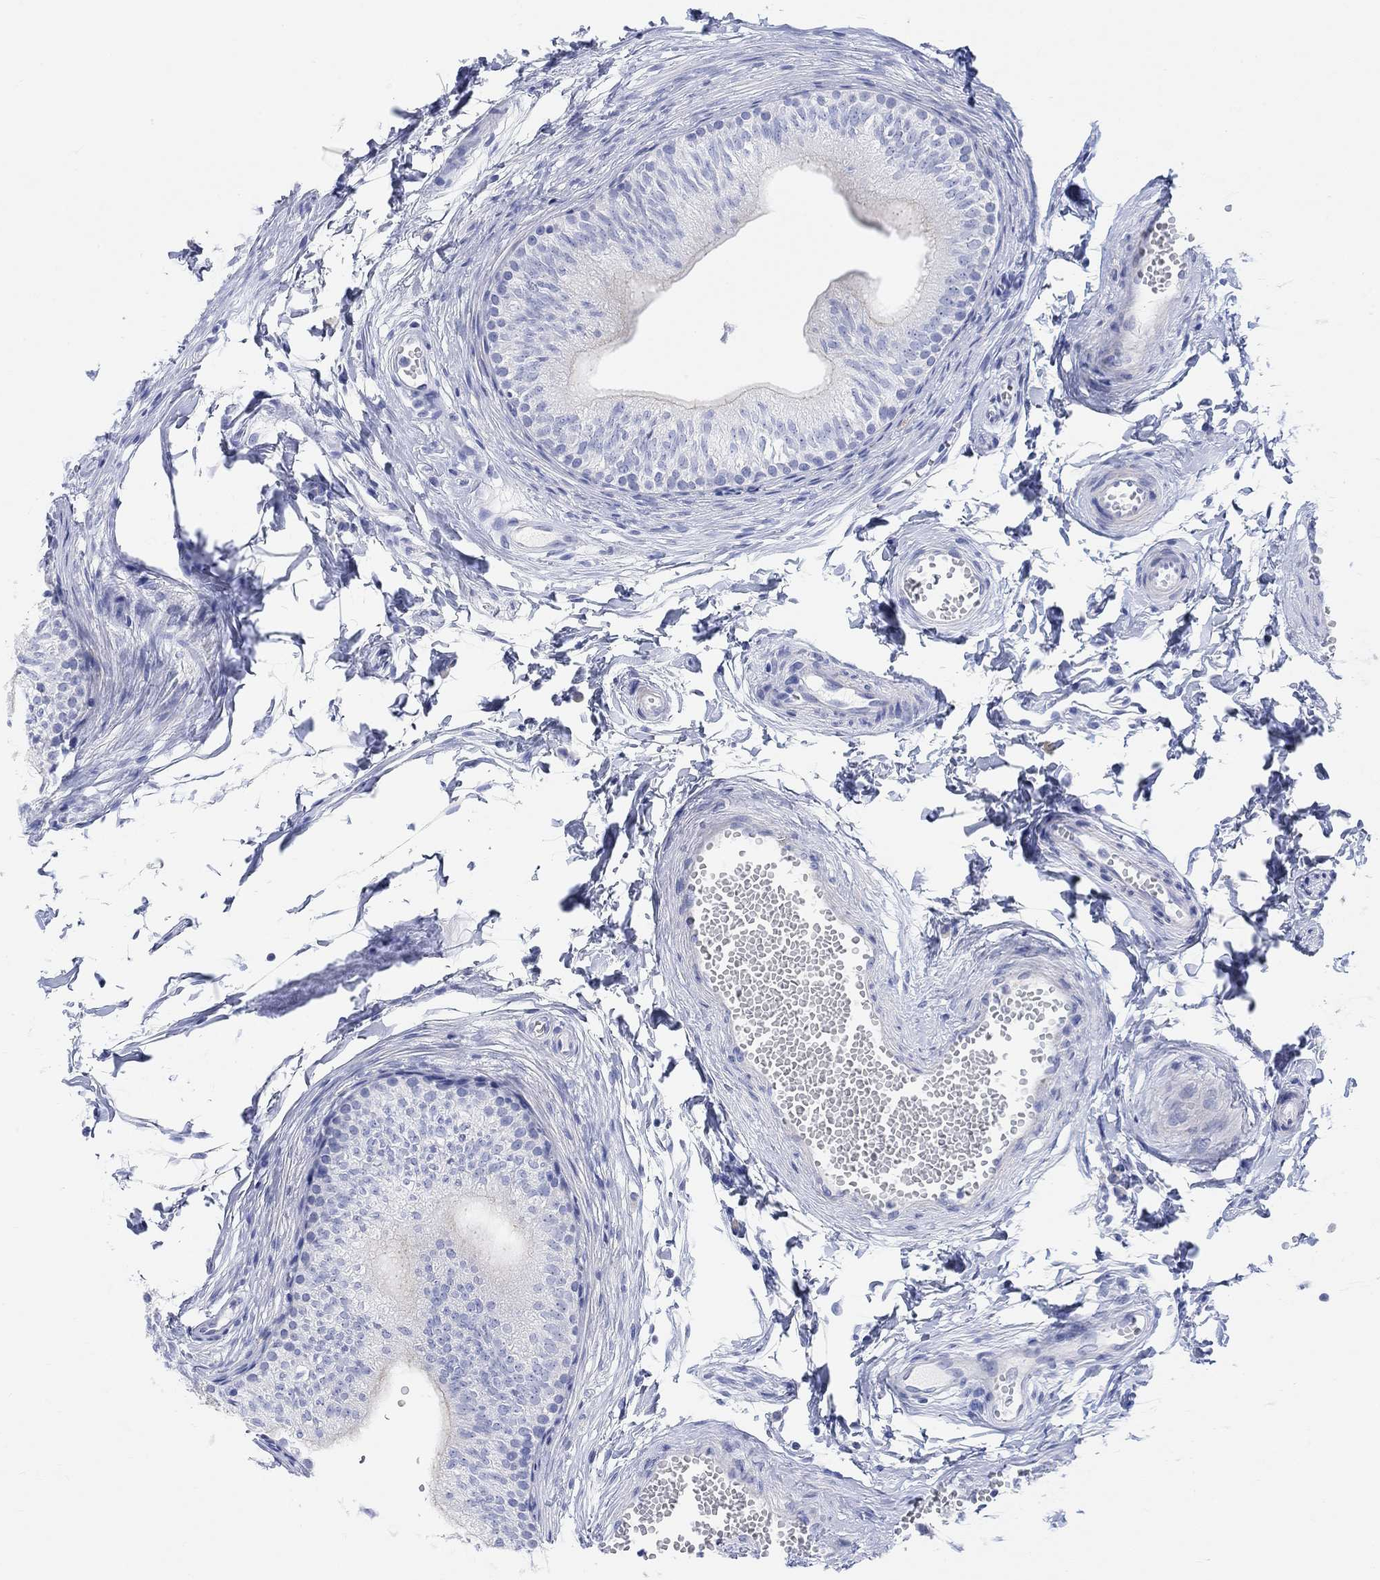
{"staining": {"intensity": "weak", "quantity": "<25%", "location": "cytoplasmic/membranous"}, "tissue": "epididymis", "cell_type": "Glandular cells", "image_type": "normal", "snomed": [{"axis": "morphology", "description": "Normal tissue, NOS"}, {"axis": "topography", "description": "Epididymis"}], "caption": "Human epididymis stained for a protein using immunohistochemistry (IHC) shows no positivity in glandular cells.", "gene": "XIRP2", "patient": {"sex": "male", "age": 22}}